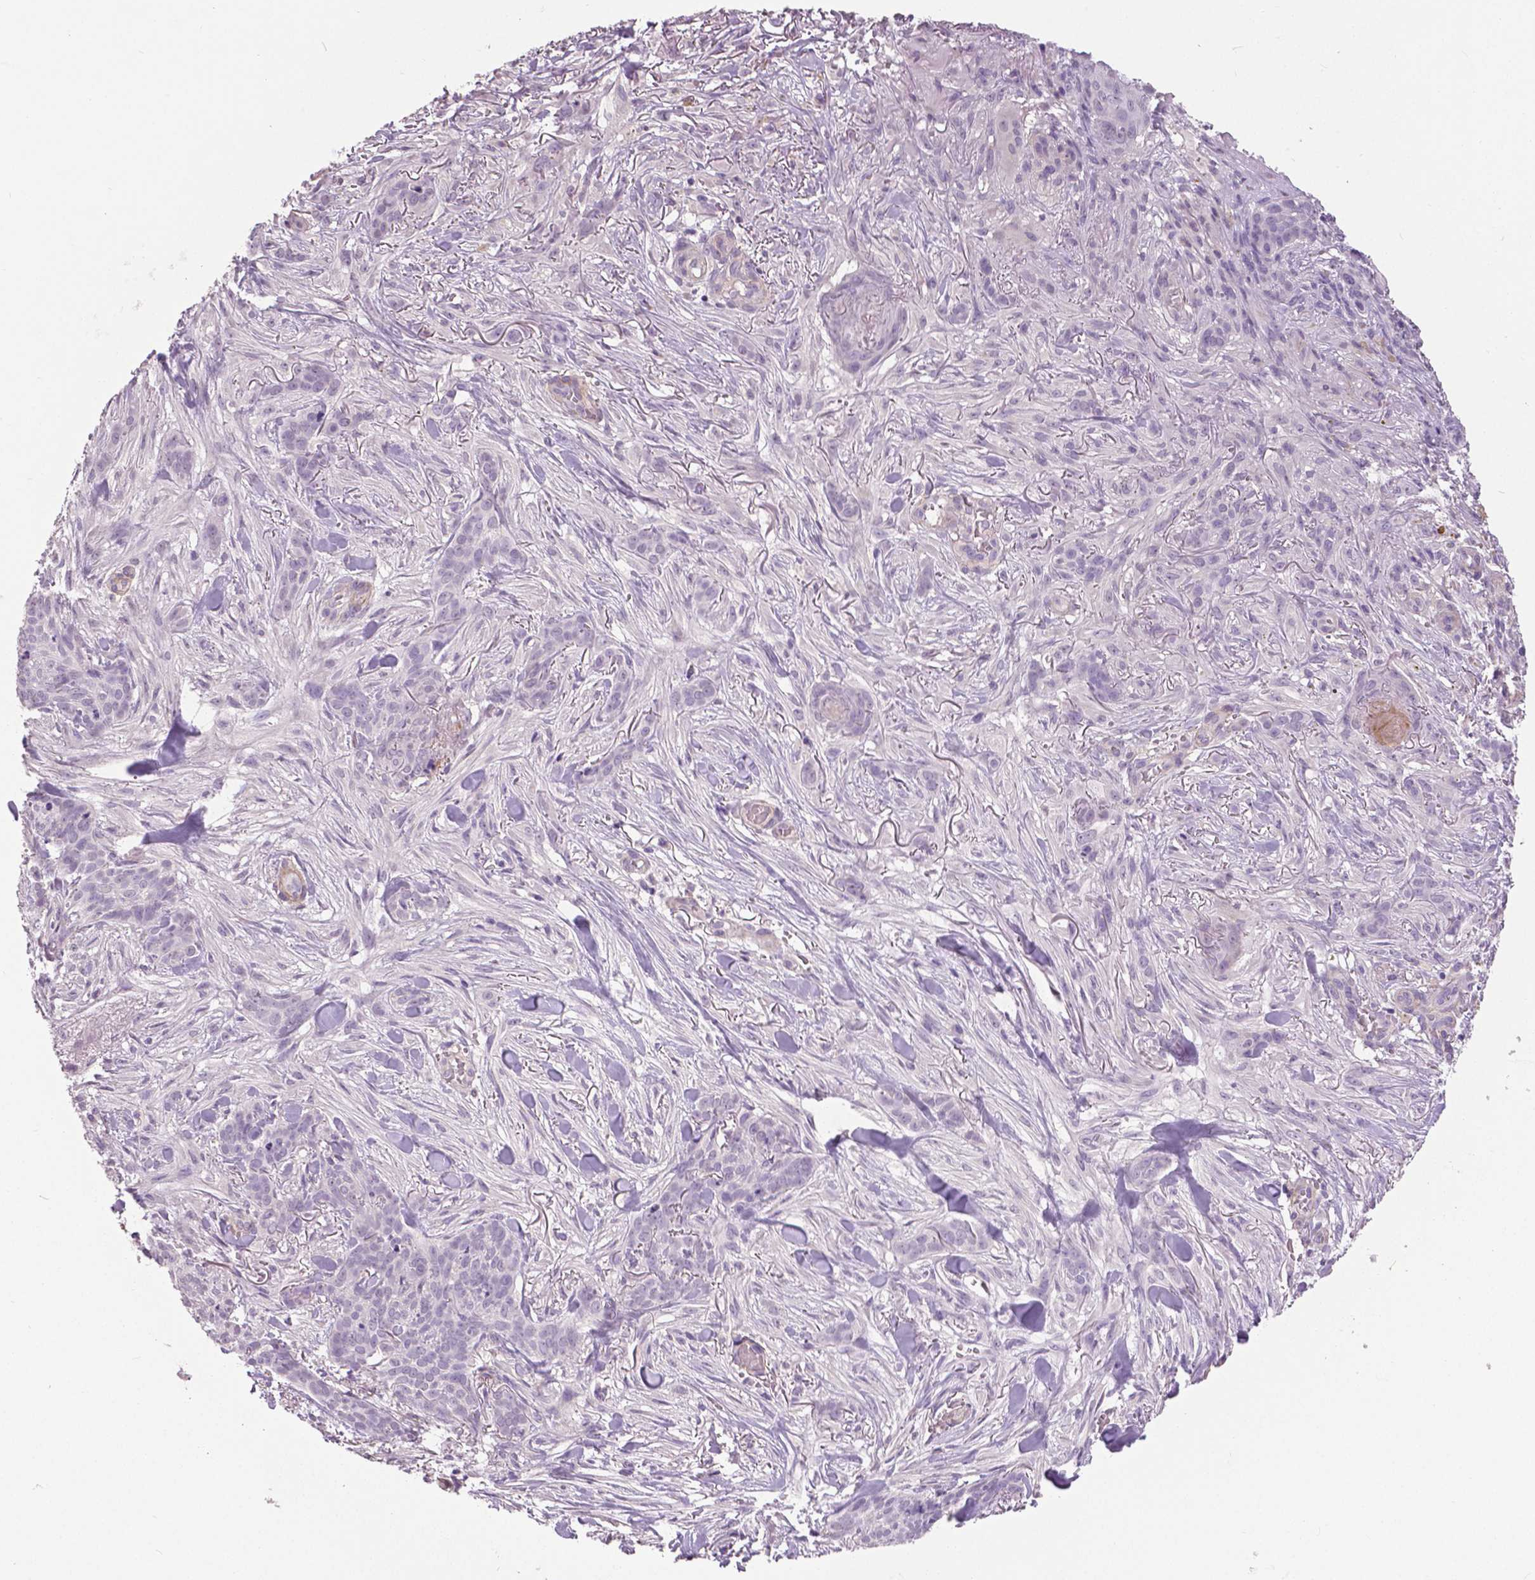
{"staining": {"intensity": "negative", "quantity": "none", "location": "none"}, "tissue": "skin cancer", "cell_type": "Tumor cells", "image_type": "cancer", "snomed": [{"axis": "morphology", "description": "Basal cell carcinoma"}, {"axis": "topography", "description": "Skin"}], "caption": "Tumor cells are negative for brown protein staining in skin basal cell carcinoma.", "gene": "FOXA1", "patient": {"sex": "female", "age": 61}}